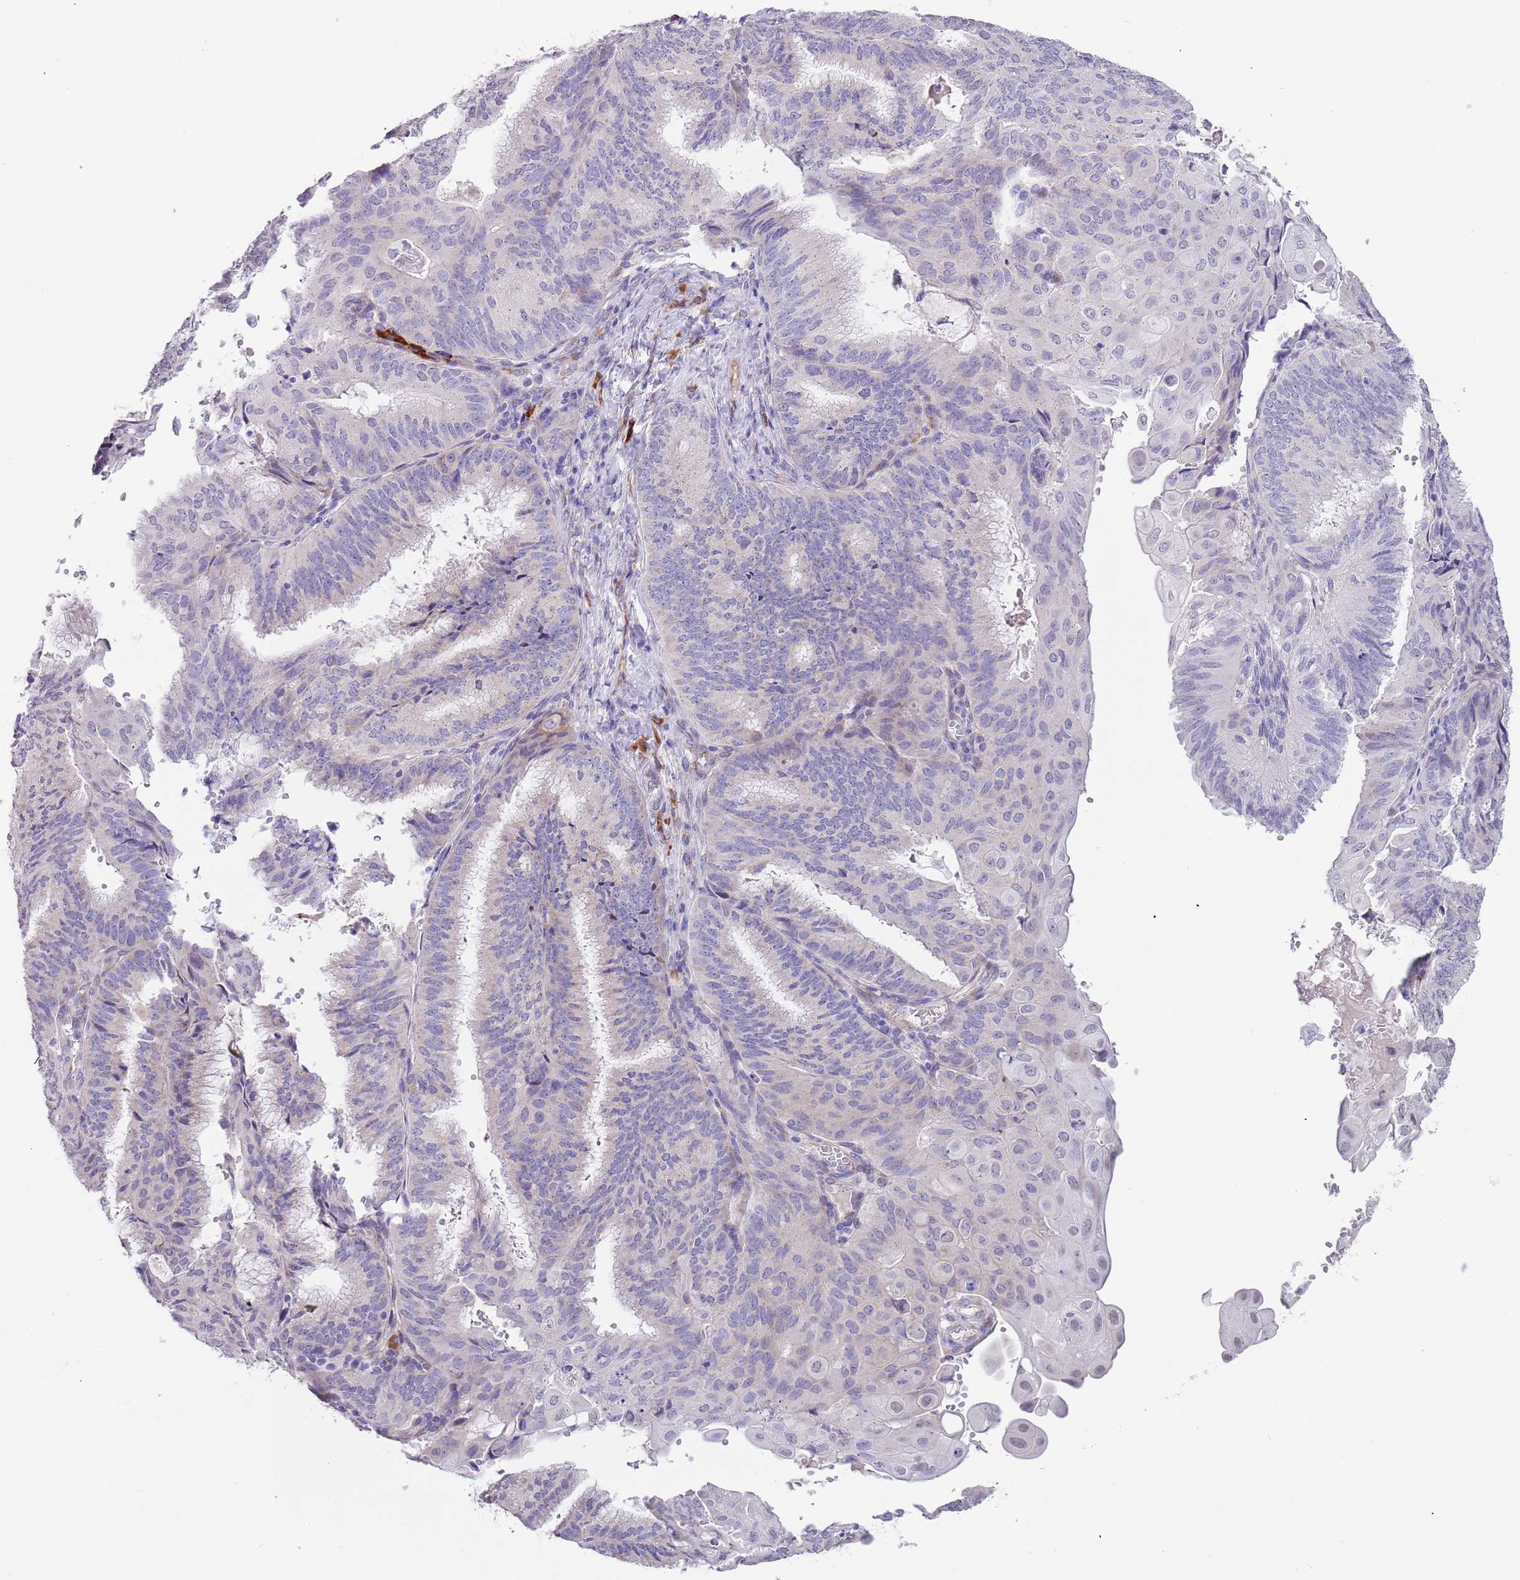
{"staining": {"intensity": "negative", "quantity": "none", "location": "none"}, "tissue": "endometrial cancer", "cell_type": "Tumor cells", "image_type": "cancer", "snomed": [{"axis": "morphology", "description": "Adenocarcinoma, NOS"}, {"axis": "topography", "description": "Endometrium"}], "caption": "Tumor cells show no significant protein expression in endometrial cancer.", "gene": "TNRC6C", "patient": {"sex": "female", "age": 49}}